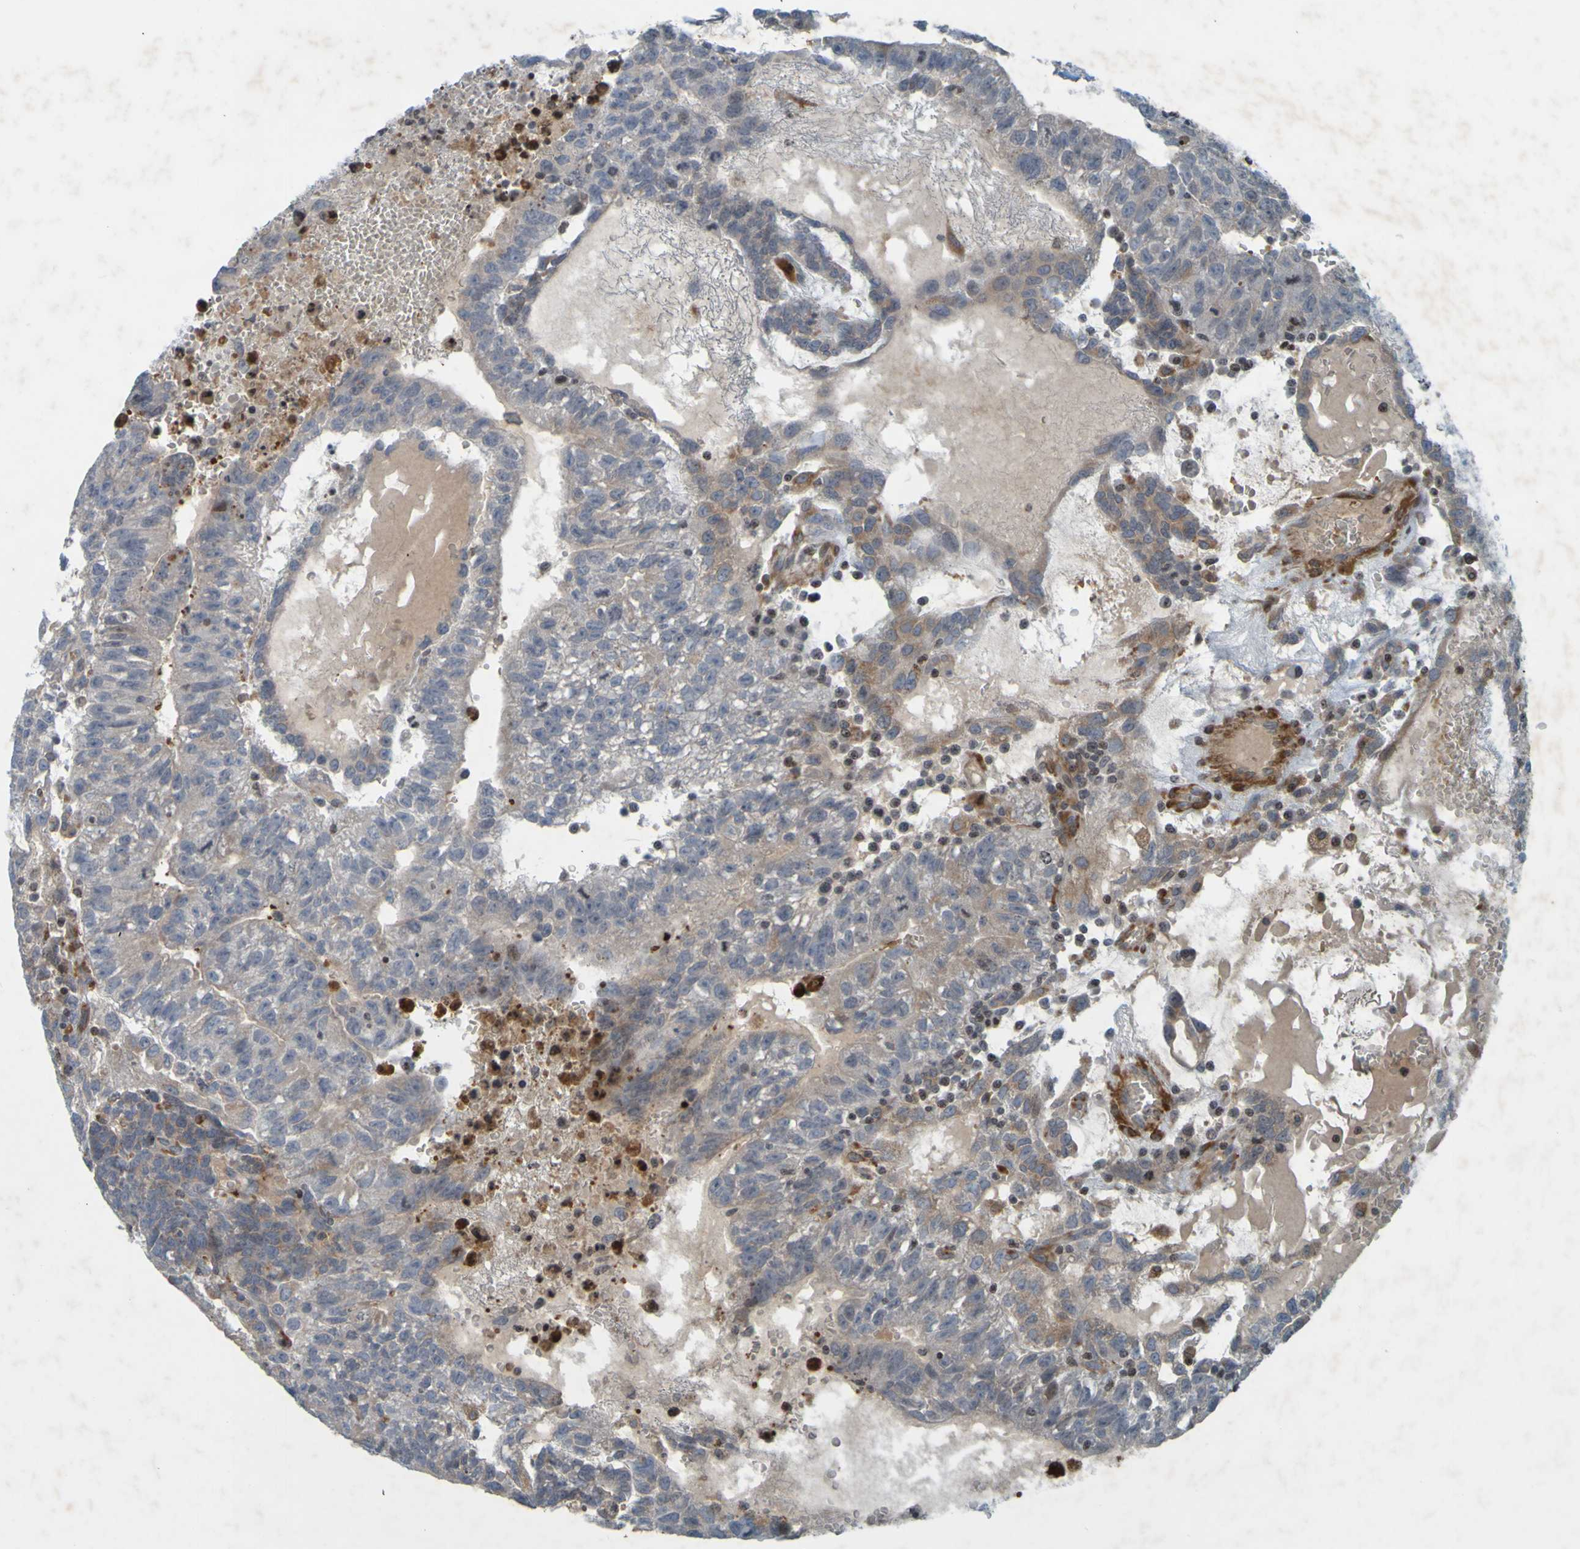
{"staining": {"intensity": "negative", "quantity": "none", "location": "none"}, "tissue": "testis cancer", "cell_type": "Tumor cells", "image_type": "cancer", "snomed": [{"axis": "morphology", "description": "Seminoma, NOS"}, {"axis": "morphology", "description": "Carcinoma, Embryonal, NOS"}, {"axis": "topography", "description": "Testis"}], "caption": "IHC of human embryonal carcinoma (testis) reveals no positivity in tumor cells. Nuclei are stained in blue.", "gene": "GUCY1A1", "patient": {"sex": "male", "age": 52}}